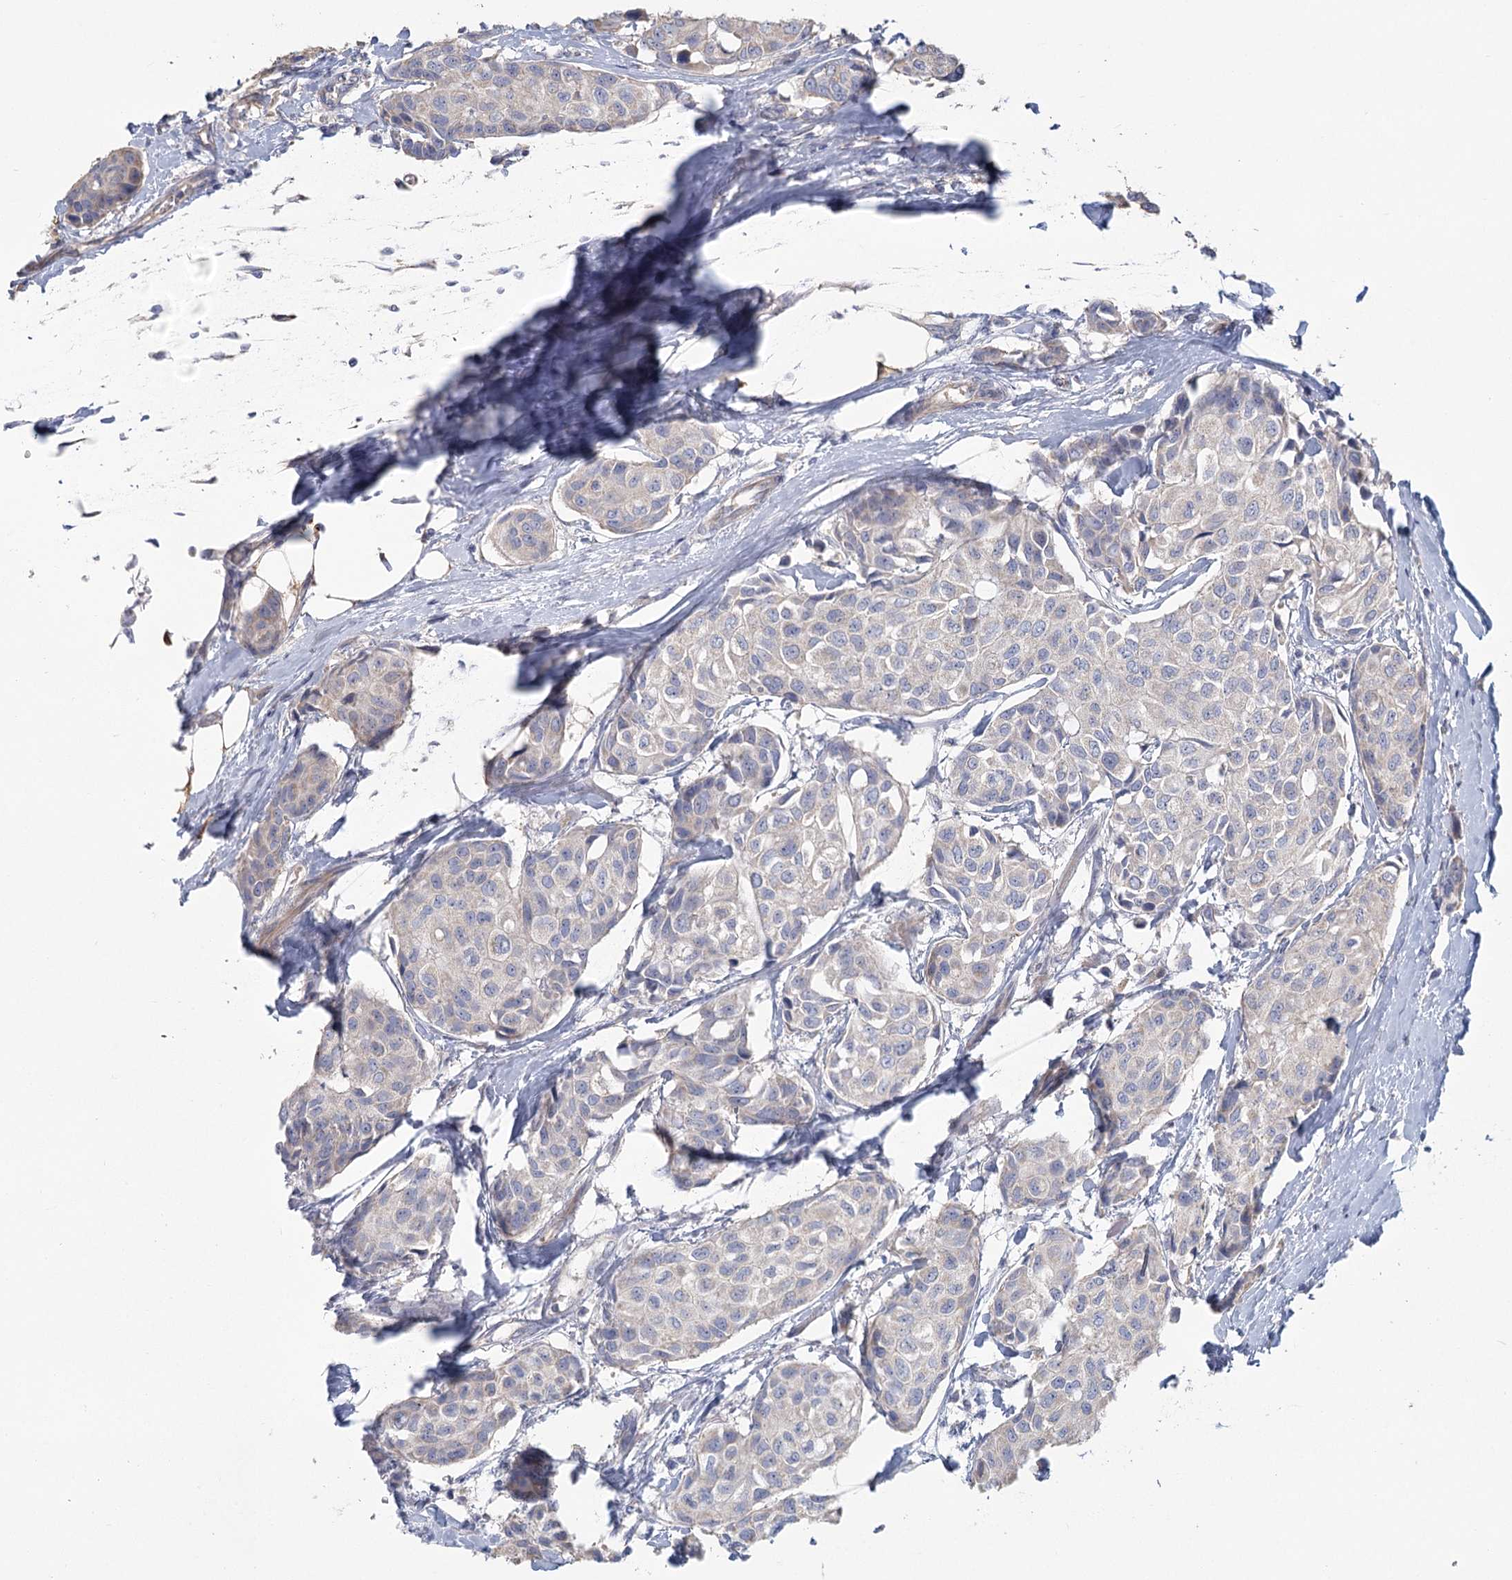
{"staining": {"intensity": "negative", "quantity": "none", "location": "none"}, "tissue": "breast cancer", "cell_type": "Tumor cells", "image_type": "cancer", "snomed": [{"axis": "morphology", "description": "Duct carcinoma"}, {"axis": "topography", "description": "Breast"}], "caption": "Tumor cells are negative for brown protein staining in breast intraductal carcinoma.", "gene": "CNTLN", "patient": {"sex": "female", "age": 80}}